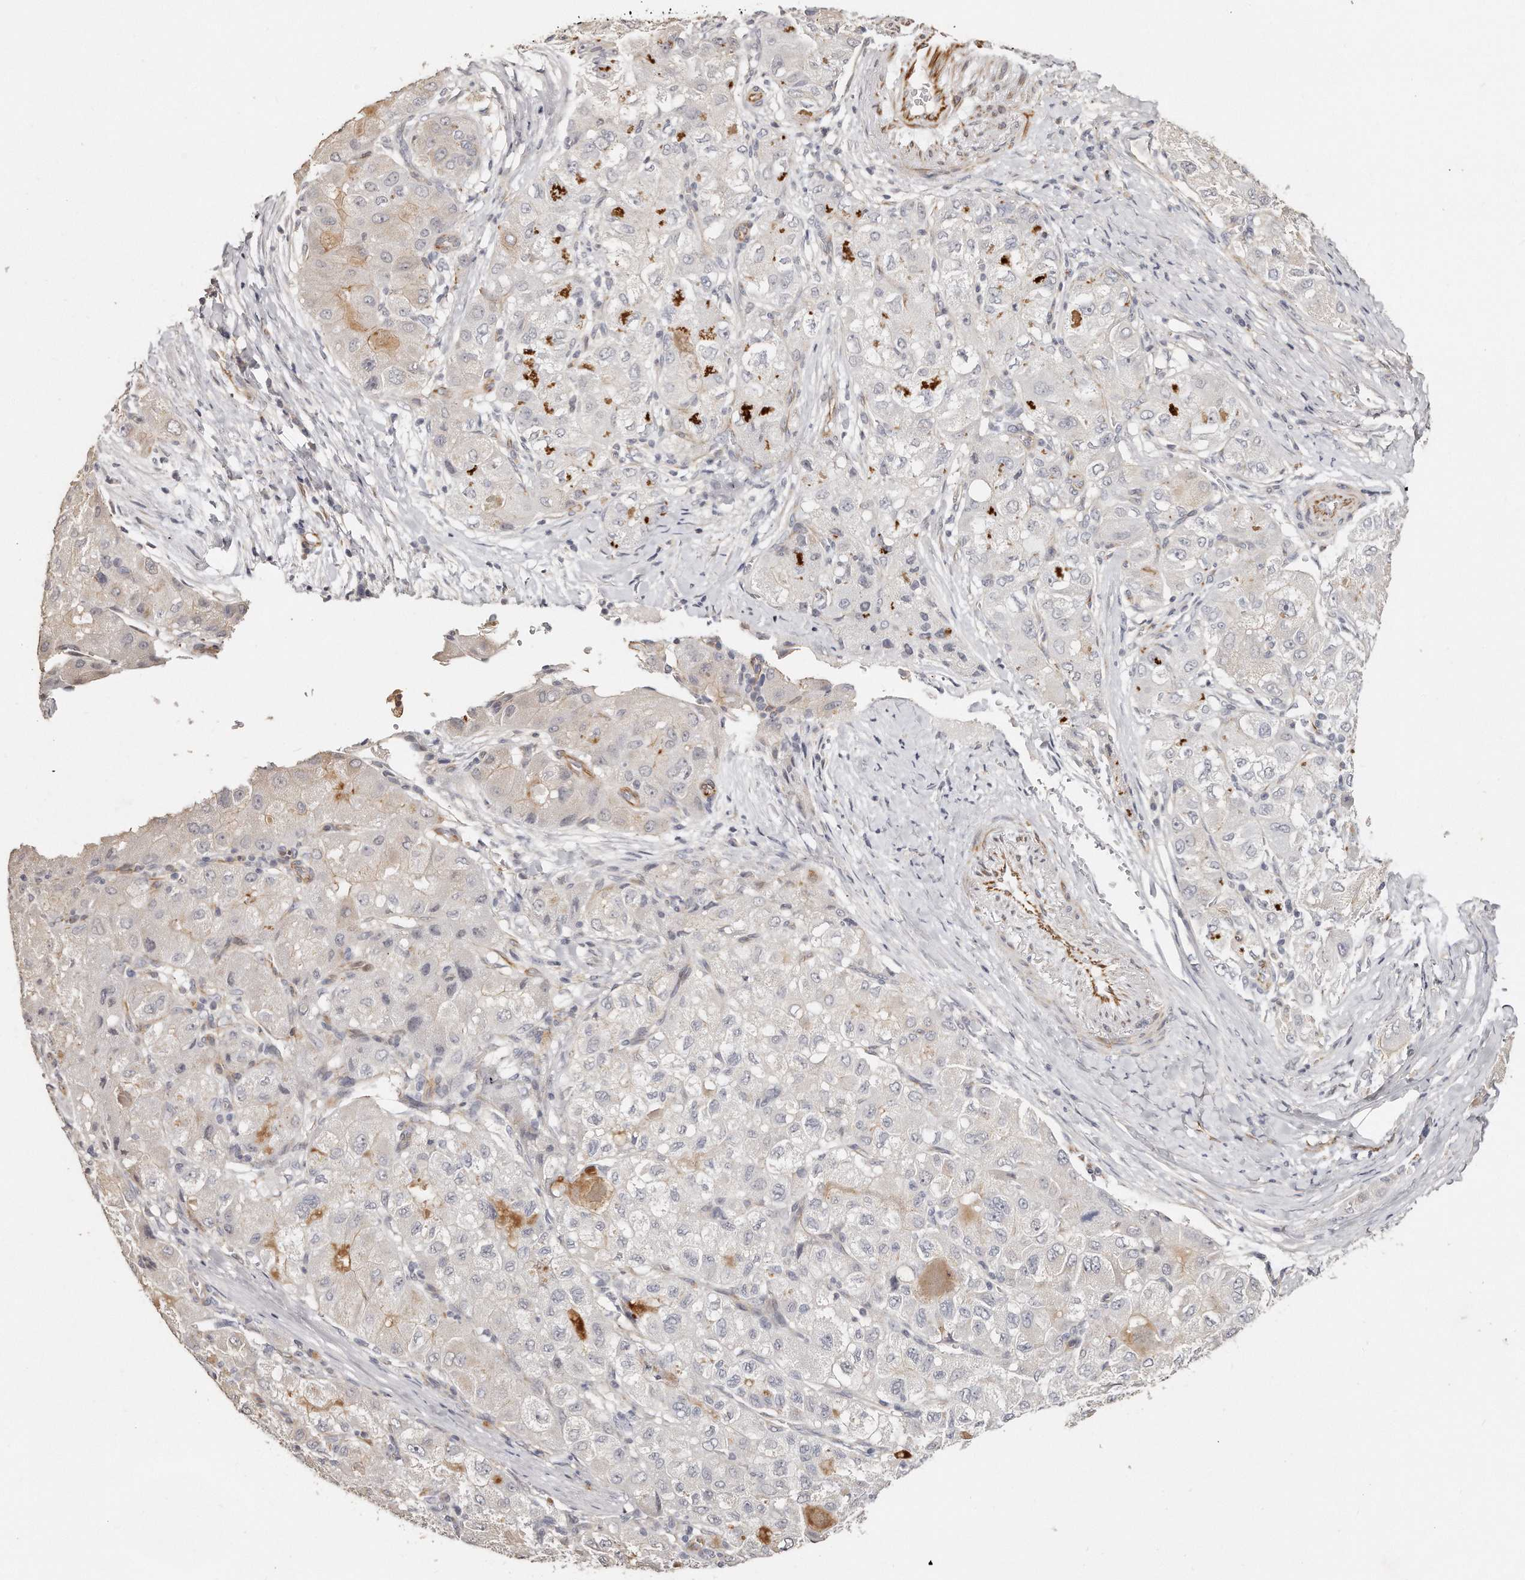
{"staining": {"intensity": "weak", "quantity": "<25%", "location": "cytoplasmic/membranous"}, "tissue": "liver cancer", "cell_type": "Tumor cells", "image_type": "cancer", "snomed": [{"axis": "morphology", "description": "Carcinoma, Hepatocellular, NOS"}, {"axis": "topography", "description": "Liver"}], "caption": "IHC histopathology image of neoplastic tissue: liver cancer stained with DAB shows no significant protein expression in tumor cells.", "gene": "ZYG11A", "patient": {"sex": "male", "age": 80}}